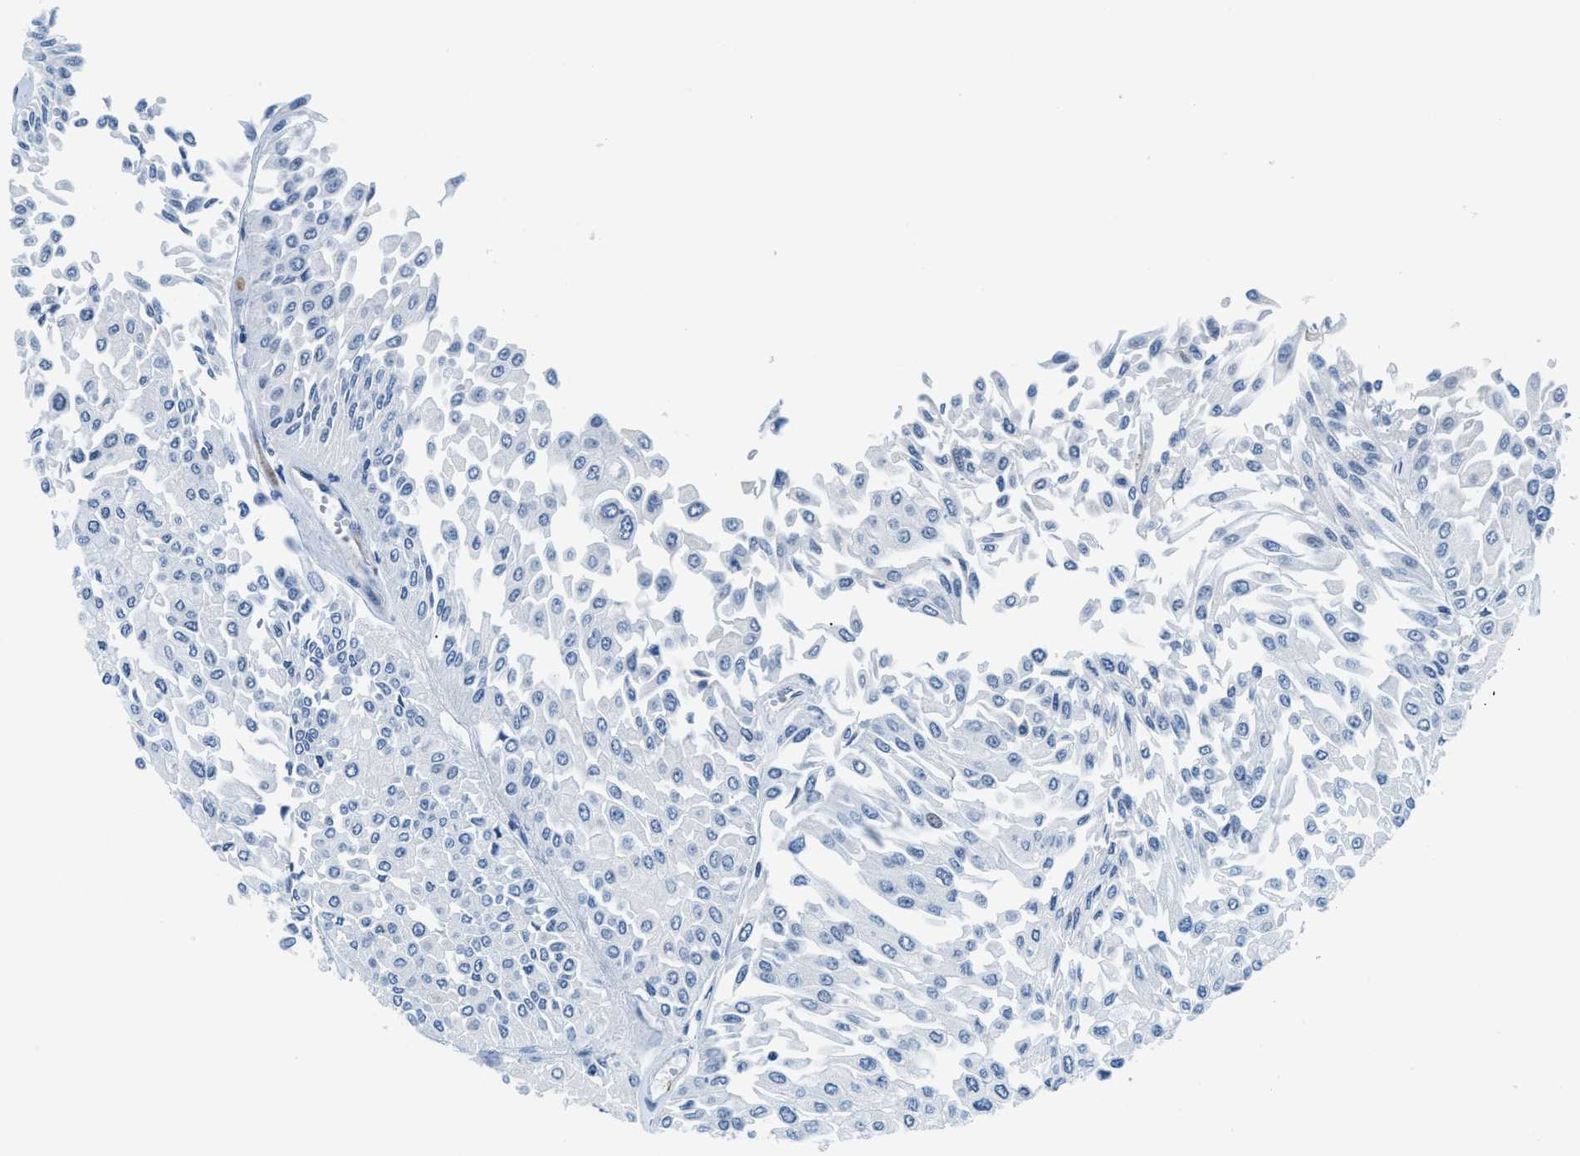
{"staining": {"intensity": "negative", "quantity": "none", "location": "none"}, "tissue": "urothelial cancer", "cell_type": "Tumor cells", "image_type": "cancer", "snomed": [{"axis": "morphology", "description": "Urothelial carcinoma, Low grade"}, {"axis": "topography", "description": "Urinary bladder"}], "caption": "Low-grade urothelial carcinoma was stained to show a protein in brown. There is no significant expression in tumor cells.", "gene": "MBL2", "patient": {"sex": "male", "age": 67}}